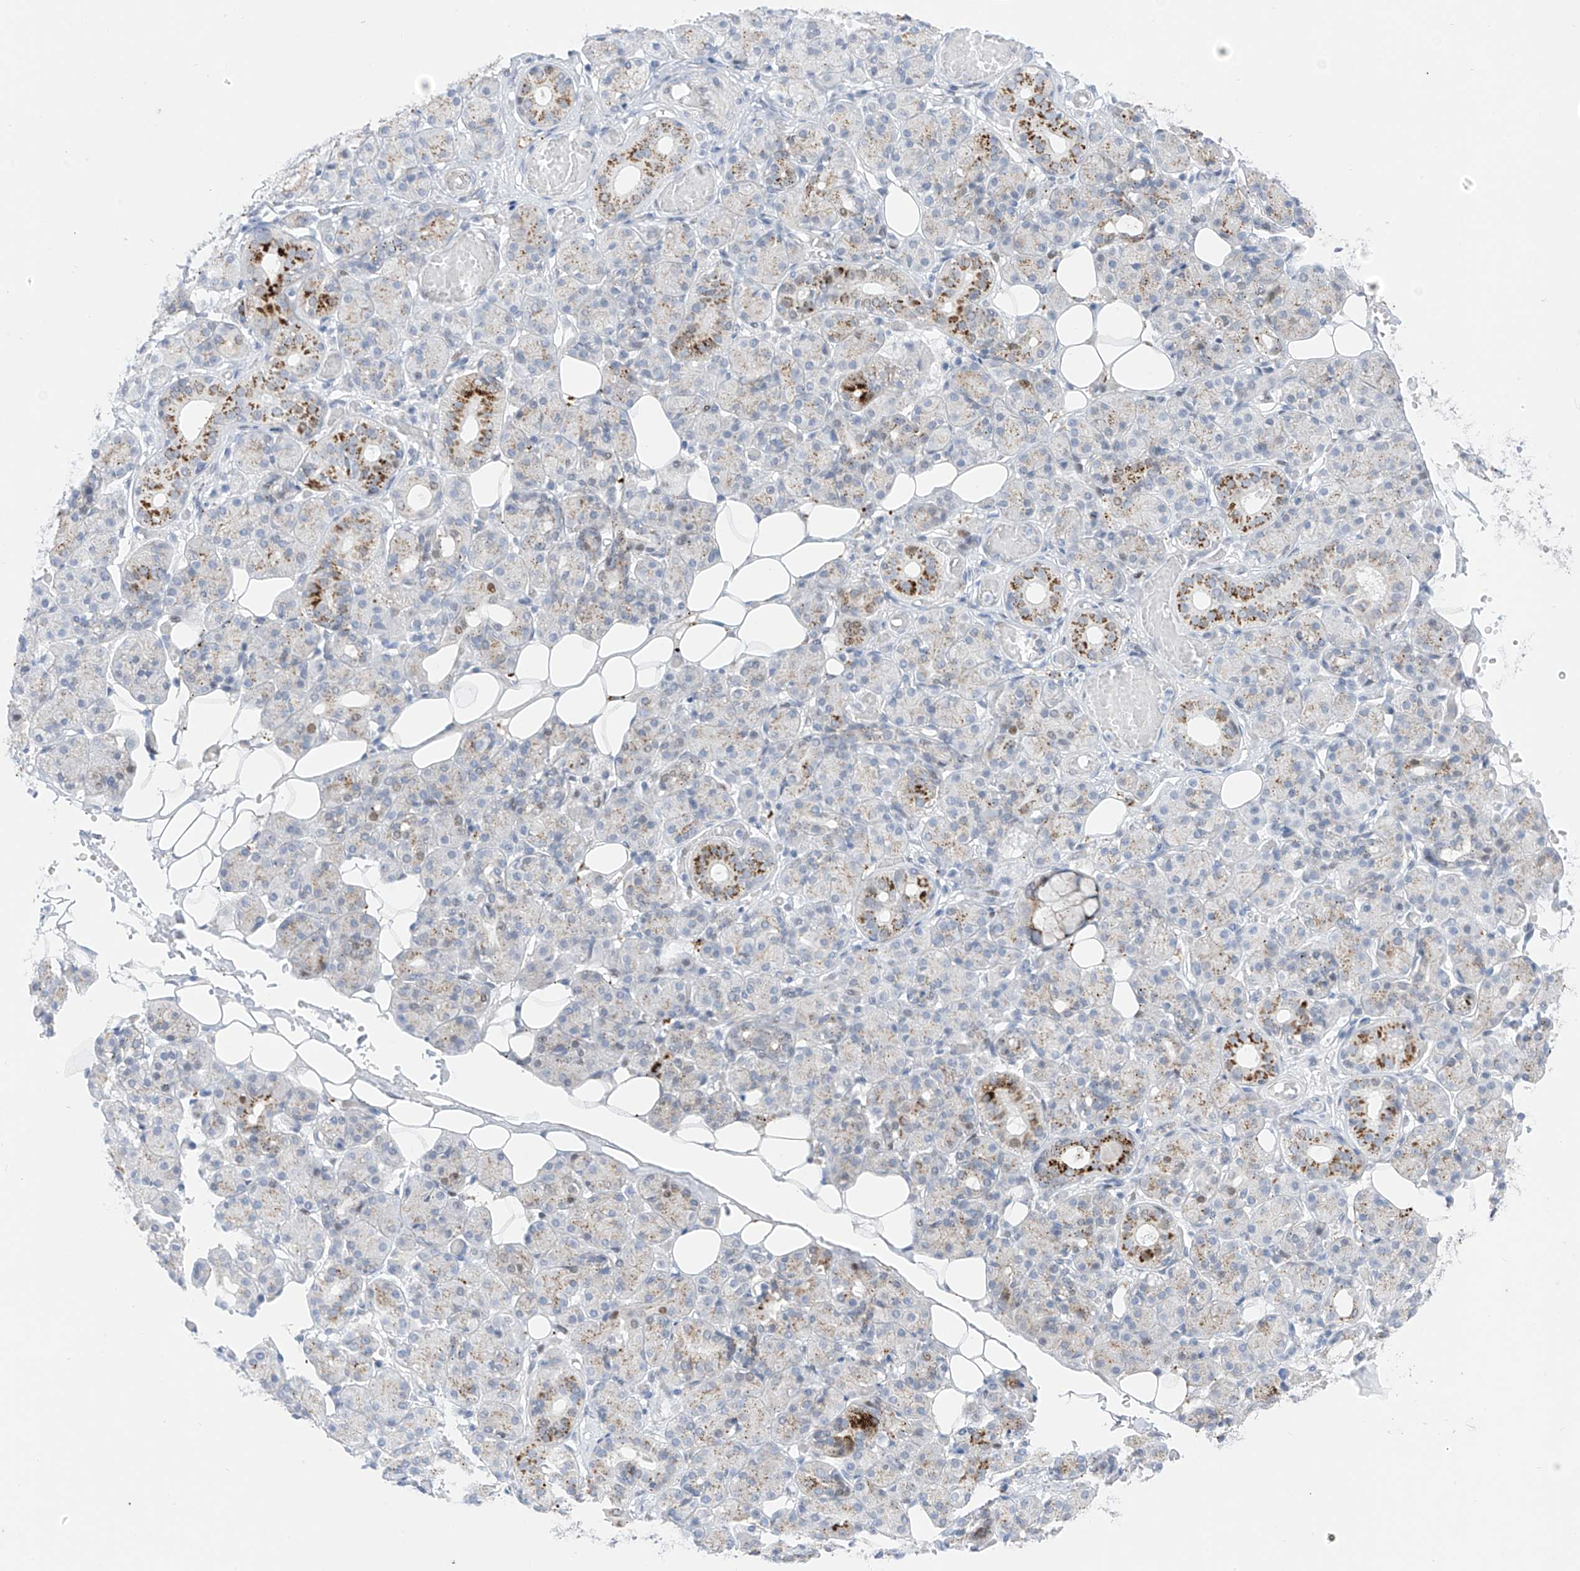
{"staining": {"intensity": "moderate", "quantity": "<25%", "location": "cytoplasmic/membranous"}, "tissue": "salivary gland", "cell_type": "Glandular cells", "image_type": "normal", "snomed": [{"axis": "morphology", "description": "Normal tissue, NOS"}, {"axis": "topography", "description": "Salivary gland"}], "caption": "Protein expression analysis of unremarkable salivary gland displays moderate cytoplasmic/membranous positivity in approximately <25% of glandular cells.", "gene": "PSPH", "patient": {"sex": "male", "age": 63}}